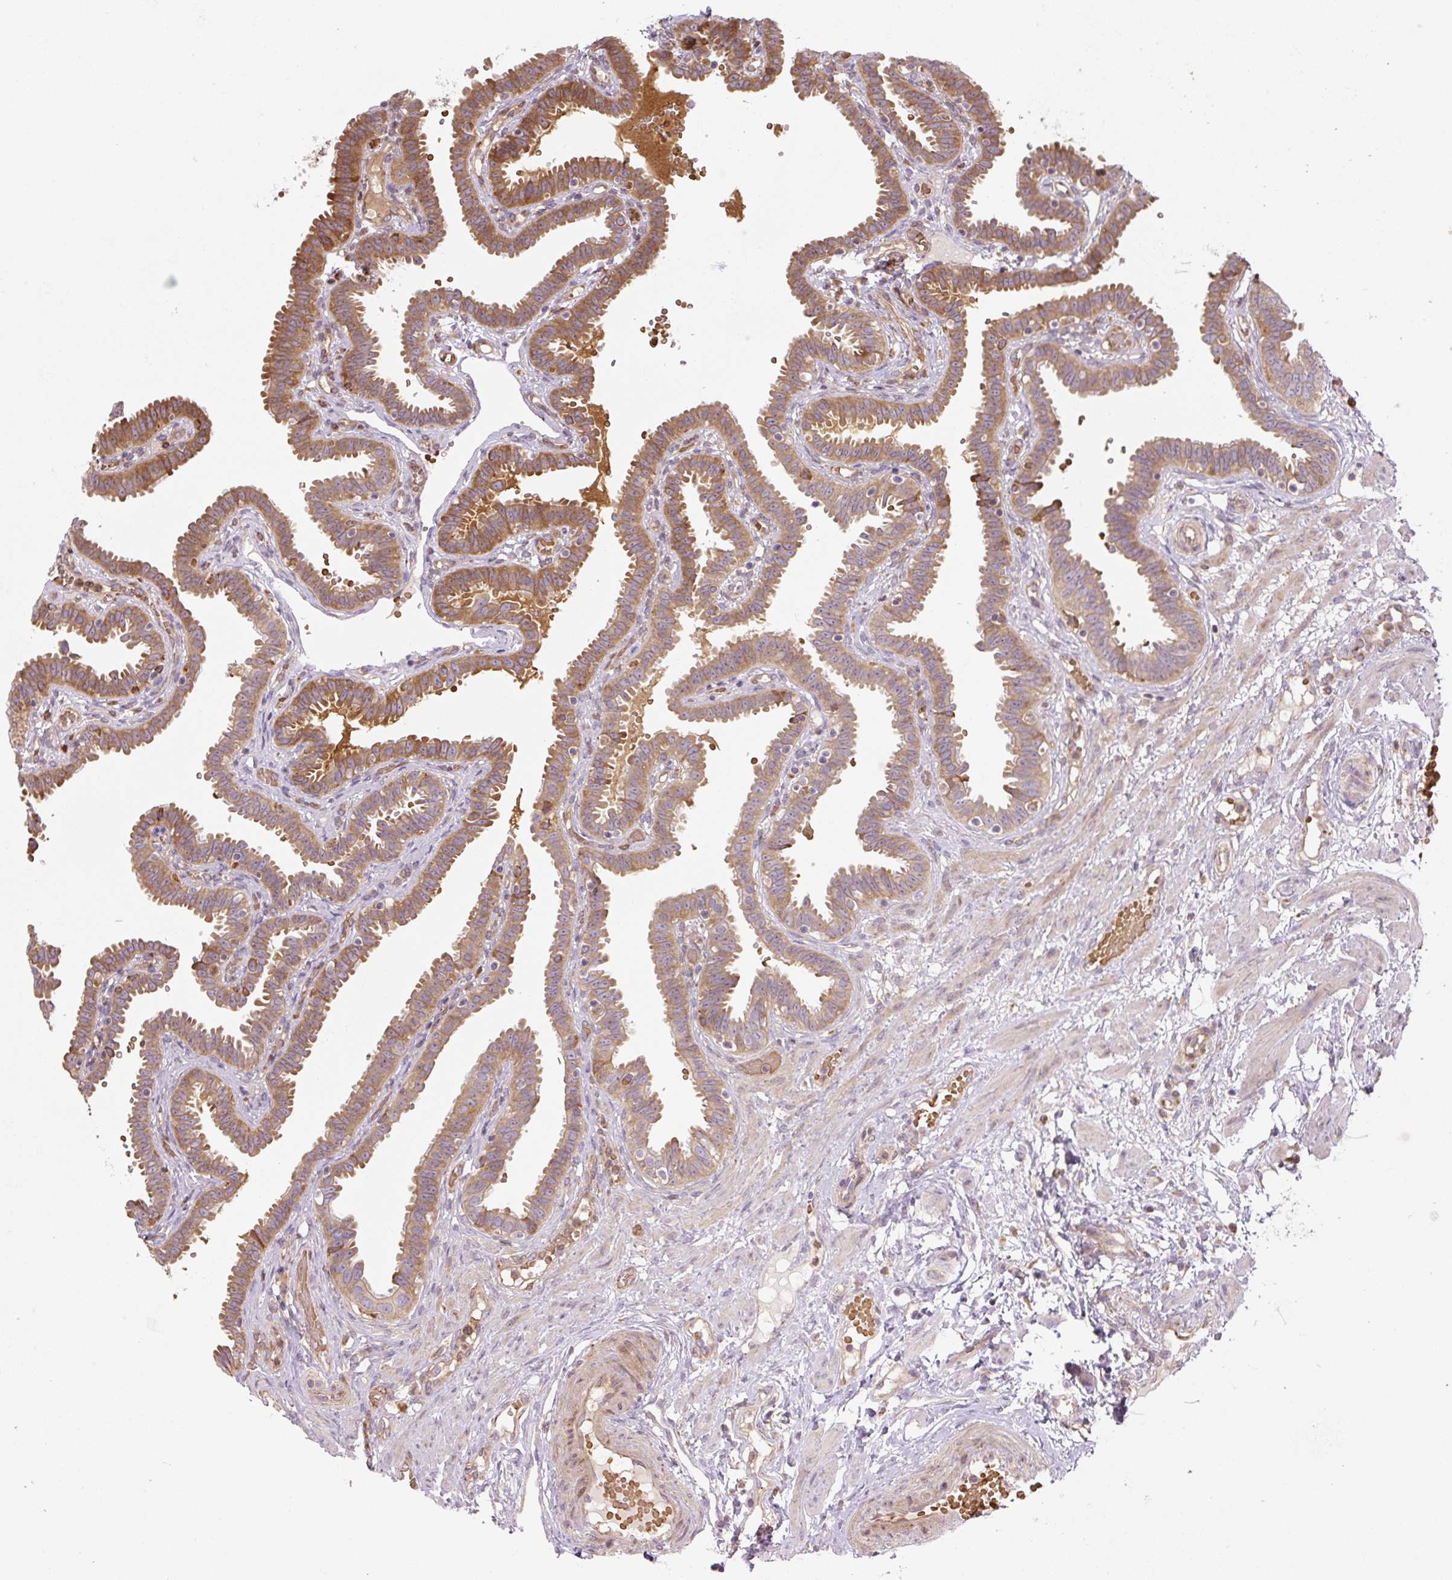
{"staining": {"intensity": "moderate", "quantity": ">75%", "location": "cytoplasmic/membranous"}, "tissue": "fallopian tube", "cell_type": "Glandular cells", "image_type": "normal", "snomed": [{"axis": "morphology", "description": "Normal tissue, NOS"}, {"axis": "topography", "description": "Fallopian tube"}], "caption": "A high-resolution histopathology image shows immunohistochemistry staining of normal fallopian tube, which exhibits moderate cytoplasmic/membranous expression in about >75% of glandular cells.", "gene": "RASA1", "patient": {"sex": "female", "age": 37}}